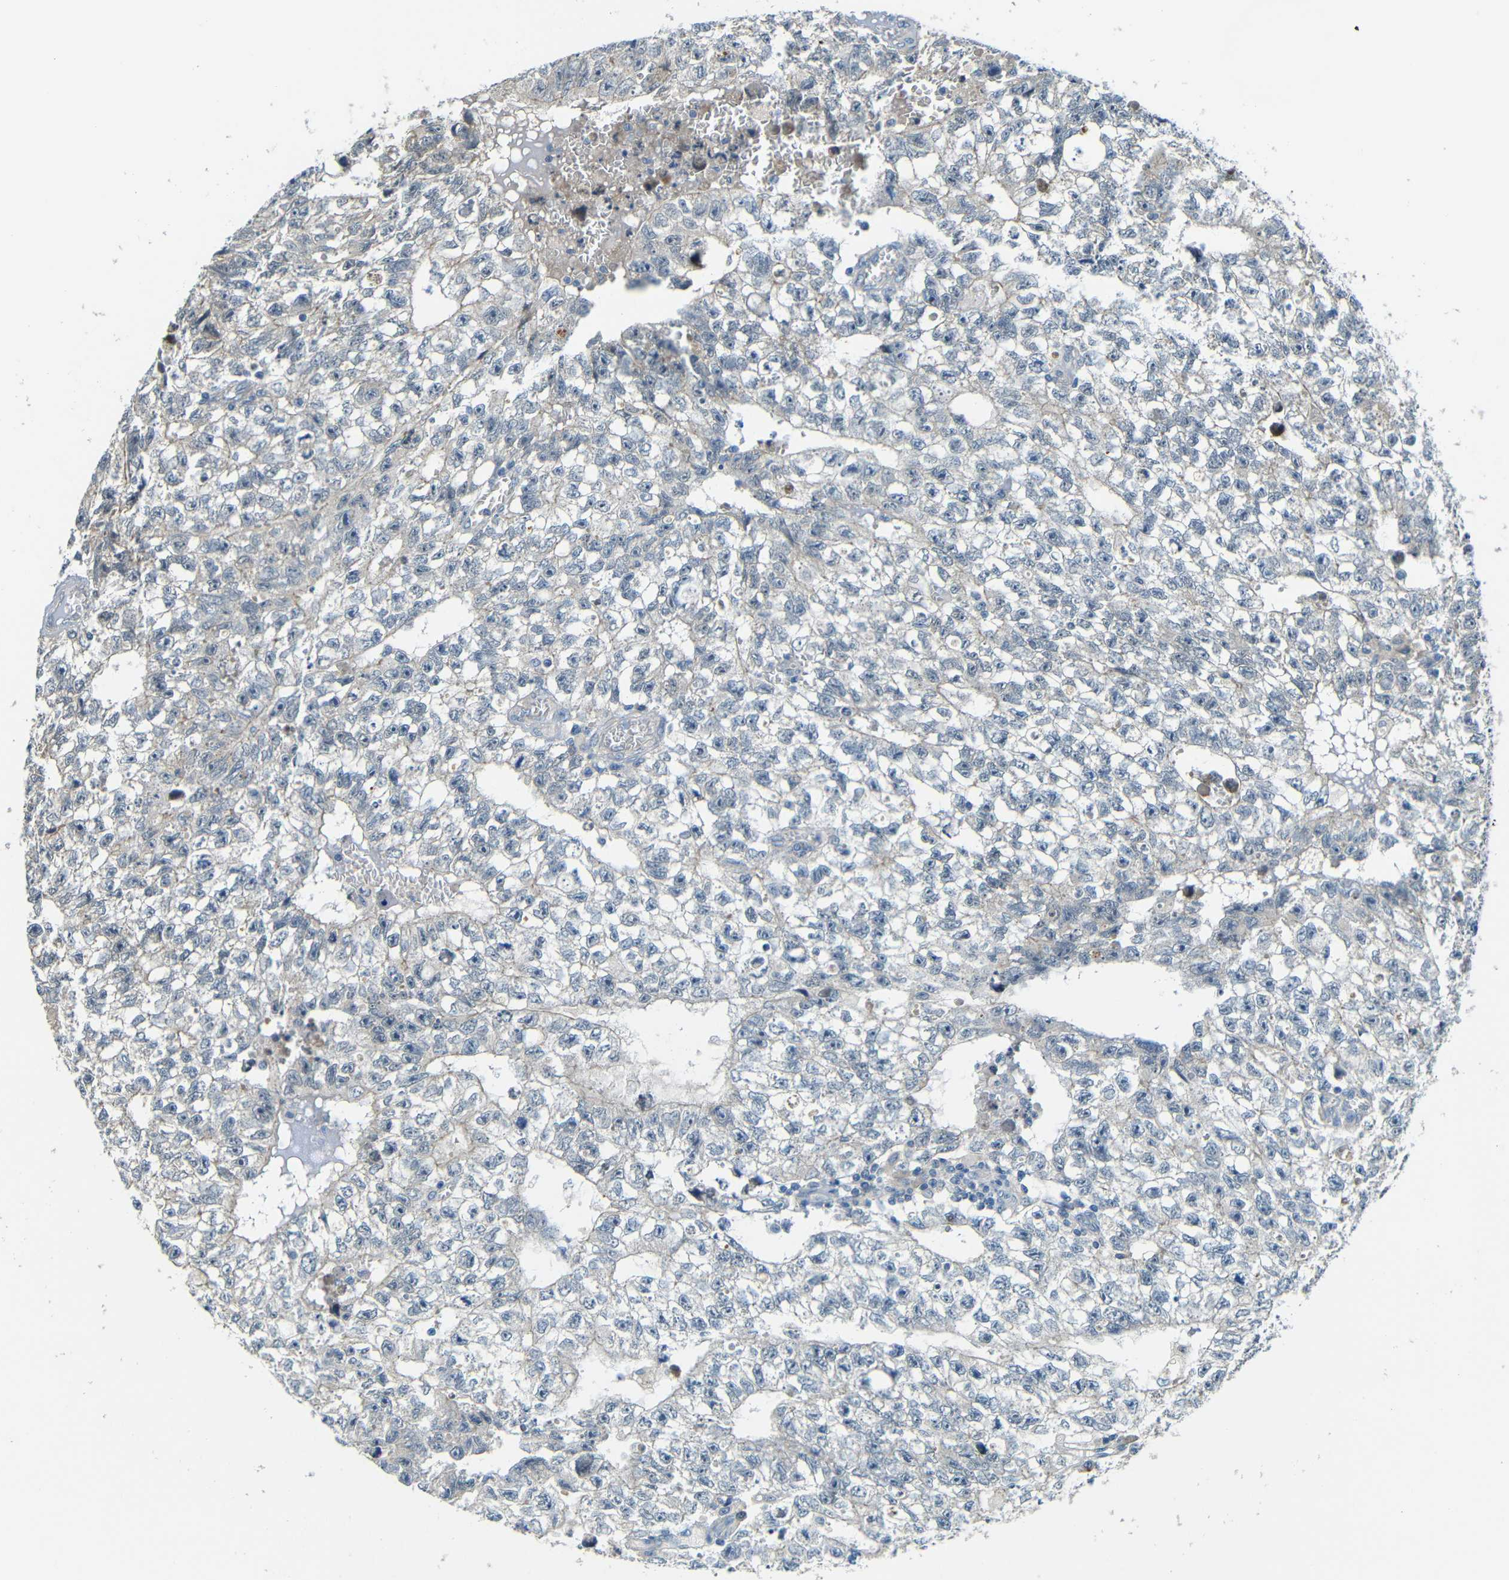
{"staining": {"intensity": "negative", "quantity": "none", "location": "none"}, "tissue": "testis cancer", "cell_type": "Tumor cells", "image_type": "cancer", "snomed": [{"axis": "morphology", "description": "Seminoma, NOS"}, {"axis": "morphology", "description": "Carcinoma, Embryonal, NOS"}, {"axis": "topography", "description": "Testis"}], "caption": "This is an immunohistochemistry (IHC) photomicrograph of human seminoma (testis). There is no expression in tumor cells.", "gene": "FNDC3A", "patient": {"sex": "male", "age": 38}}